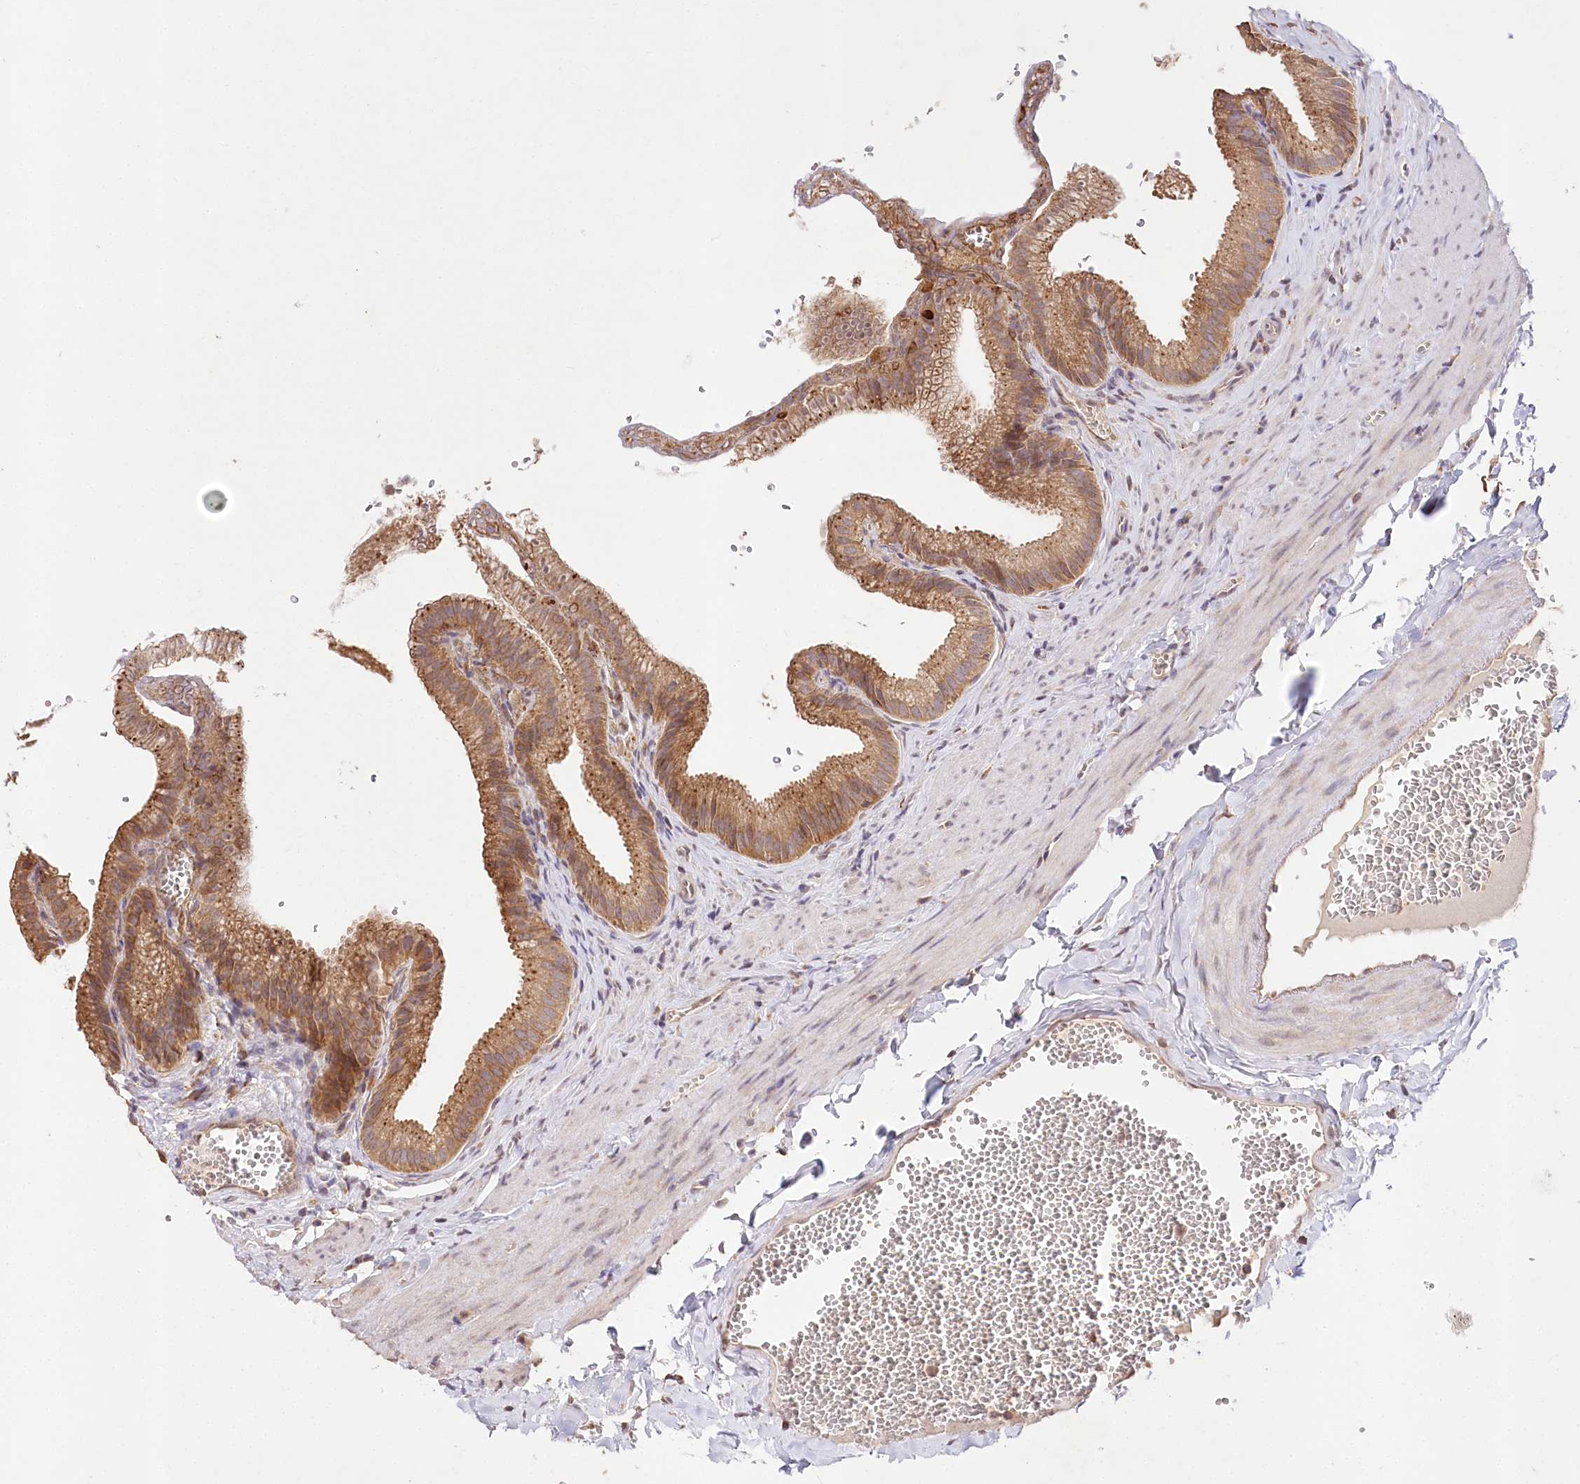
{"staining": {"intensity": "strong", "quantity": ">75%", "location": "cytoplasmic/membranous"}, "tissue": "gallbladder", "cell_type": "Glandular cells", "image_type": "normal", "snomed": [{"axis": "morphology", "description": "Normal tissue, NOS"}, {"axis": "topography", "description": "Gallbladder"}], "caption": "Immunohistochemistry histopathology image of benign gallbladder stained for a protein (brown), which reveals high levels of strong cytoplasmic/membranous staining in about >75% of glandular cells.", "gene": "DMXL1", "patient": {"sex": "male", "age": 38}}